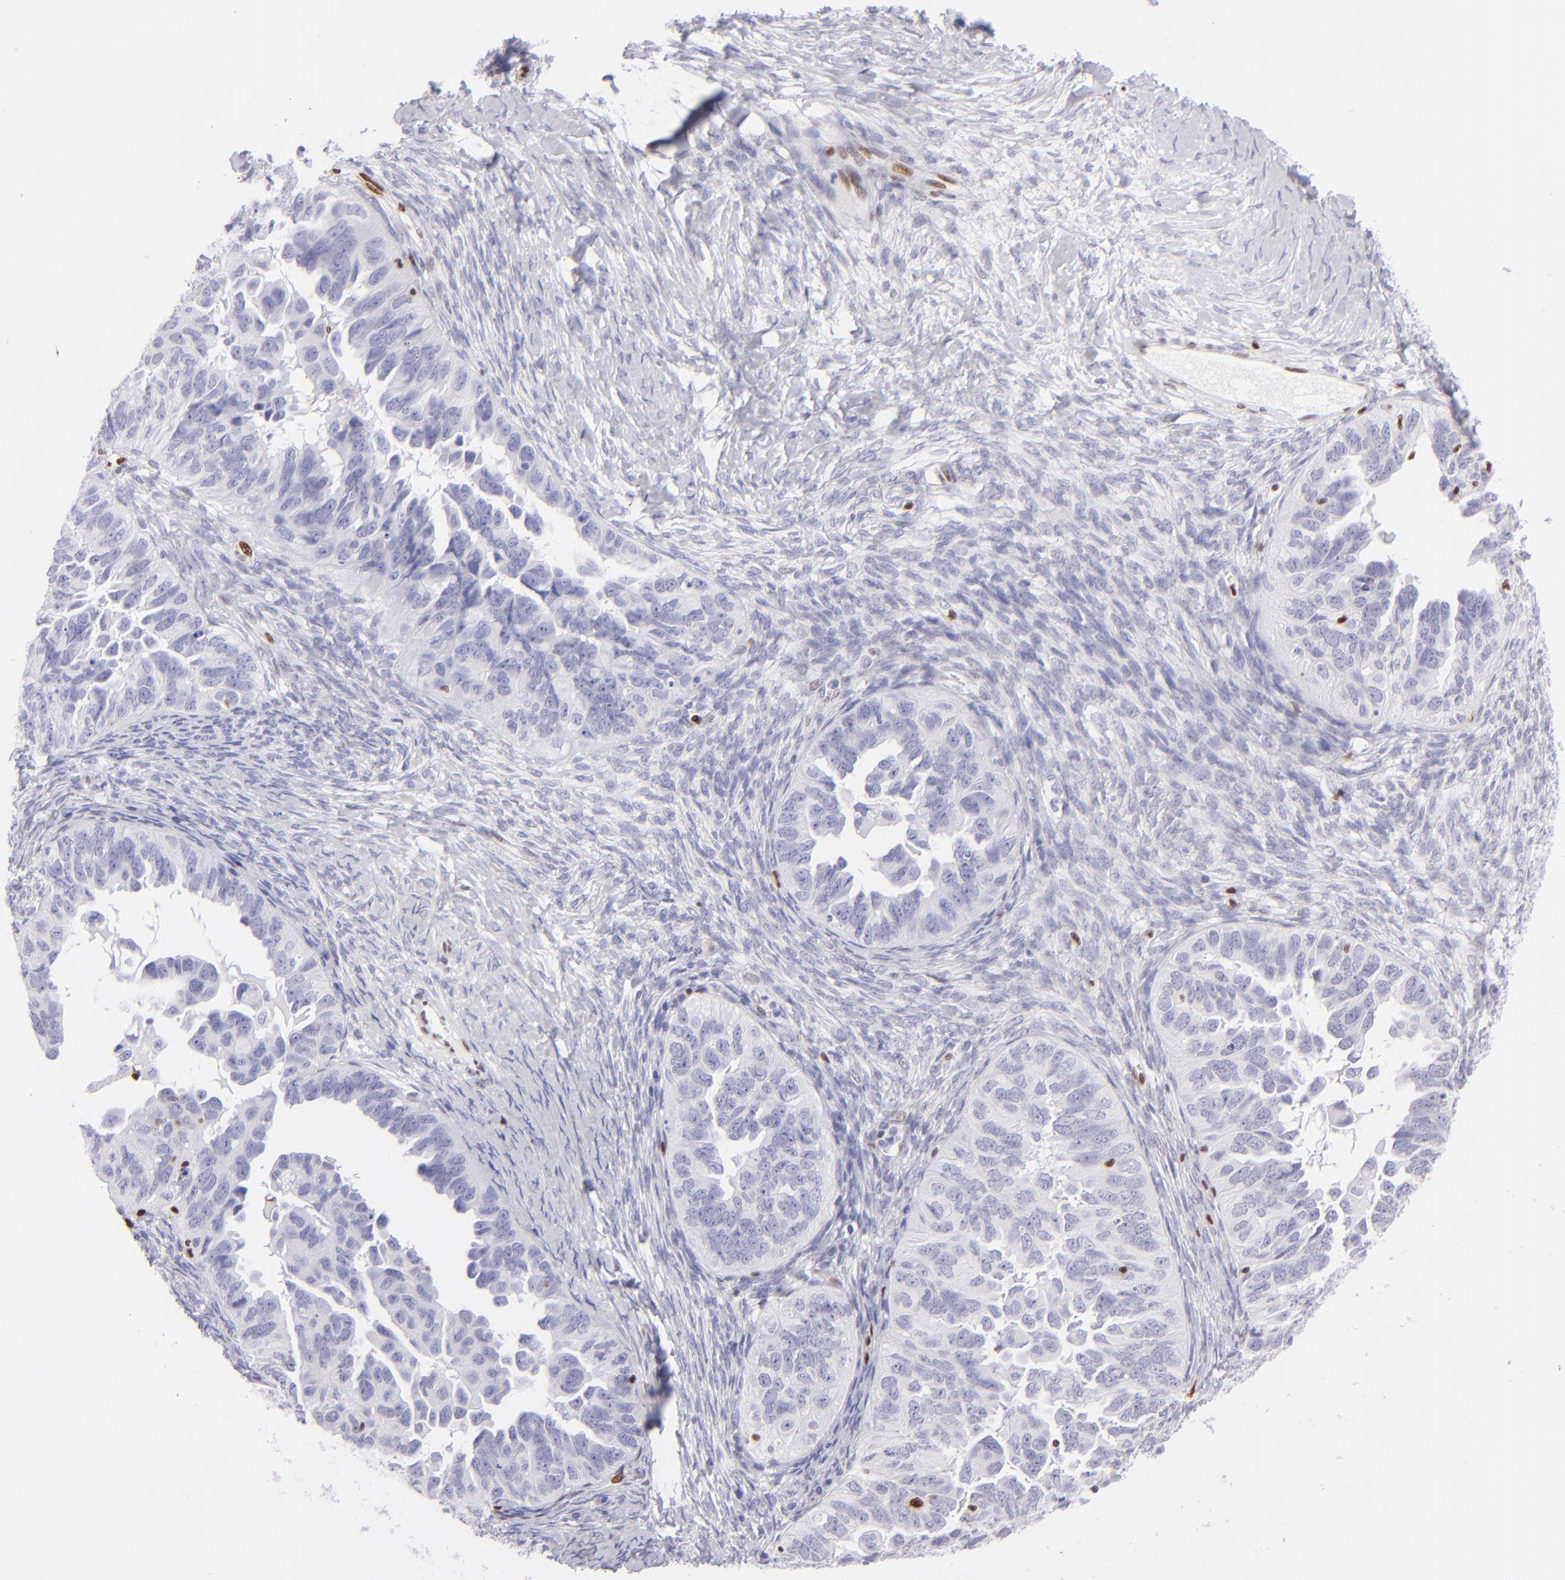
{"staining": {"intensity": "negative", "quantity": "none", "location": "none"}, "tissue": "ovarian cancer", "cell_type": "Tumor cells", "image_type": "cancer", "snomed": [{"axis": "morphology", "description": "Cystadenocarcinoma, serous, NOS"}, {"axis": "topography", "description": "Ovary"}], "caption": "This is an IHC histopathology image of human ovarian cancer (serous cystadenocarcinoma). There is no expression in tumor cells.", "gene": "ETS1", "patient": {"sex": "female", "age": 82}}